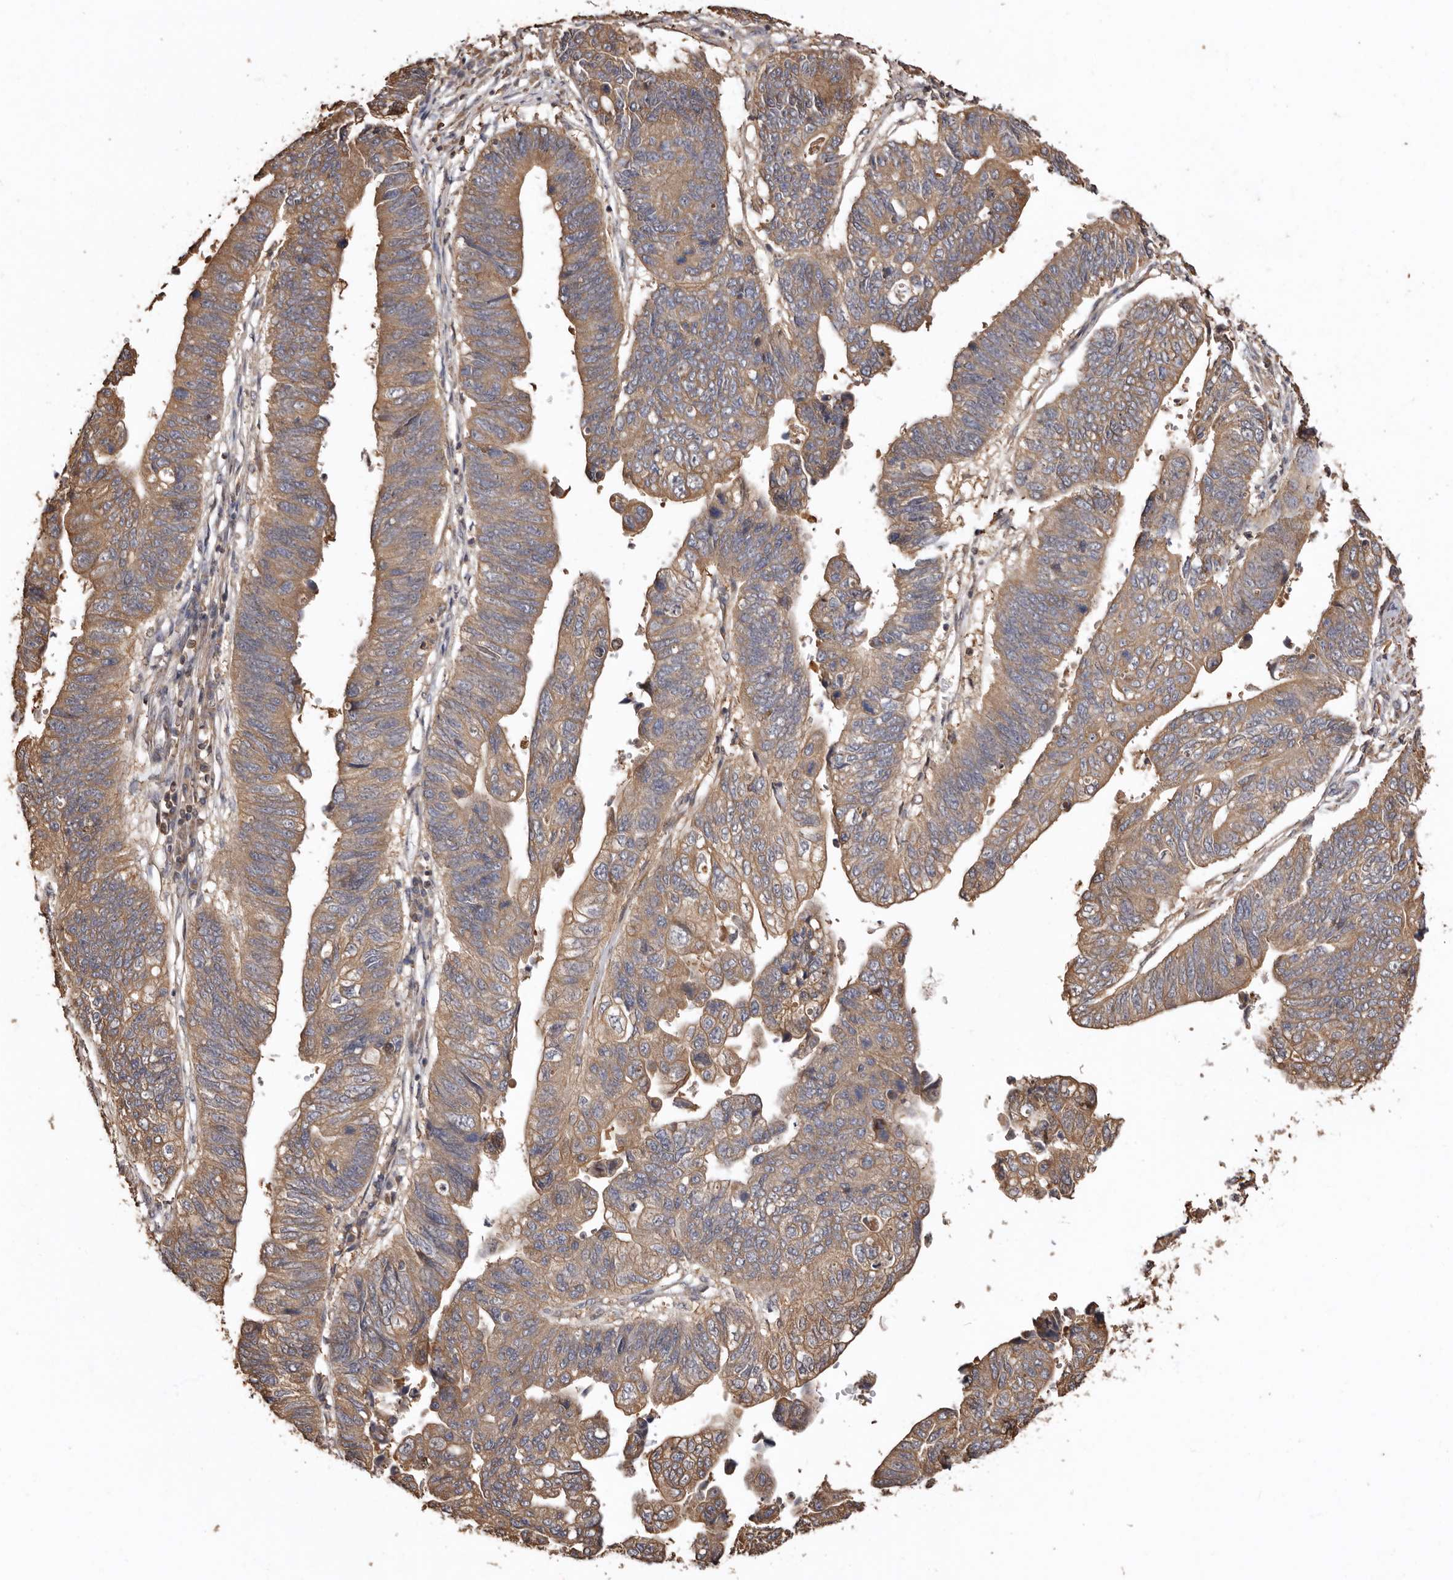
{"staining": {"intensity": "moderate", "quantity": ">75%", "location": "cytoplasmic/membranous"}, "tissue": "stomach cancer", "cell_type": "Tumor cells", "image_type": "cancer", "snomed": [{"axis": "morphology", "description": "Adenocarcinoma, NOS"}, {"axis": "topography", "description": "Stomach"}], "caption": "There is medium levels of moderate cytoplasmic/membranous expression in tumor cells of stomach cancer, as demonstrated by immunohistochemical staining (brown color).", "gene": "COQ8B", "patient": {"sex": "male", "age": 59}}